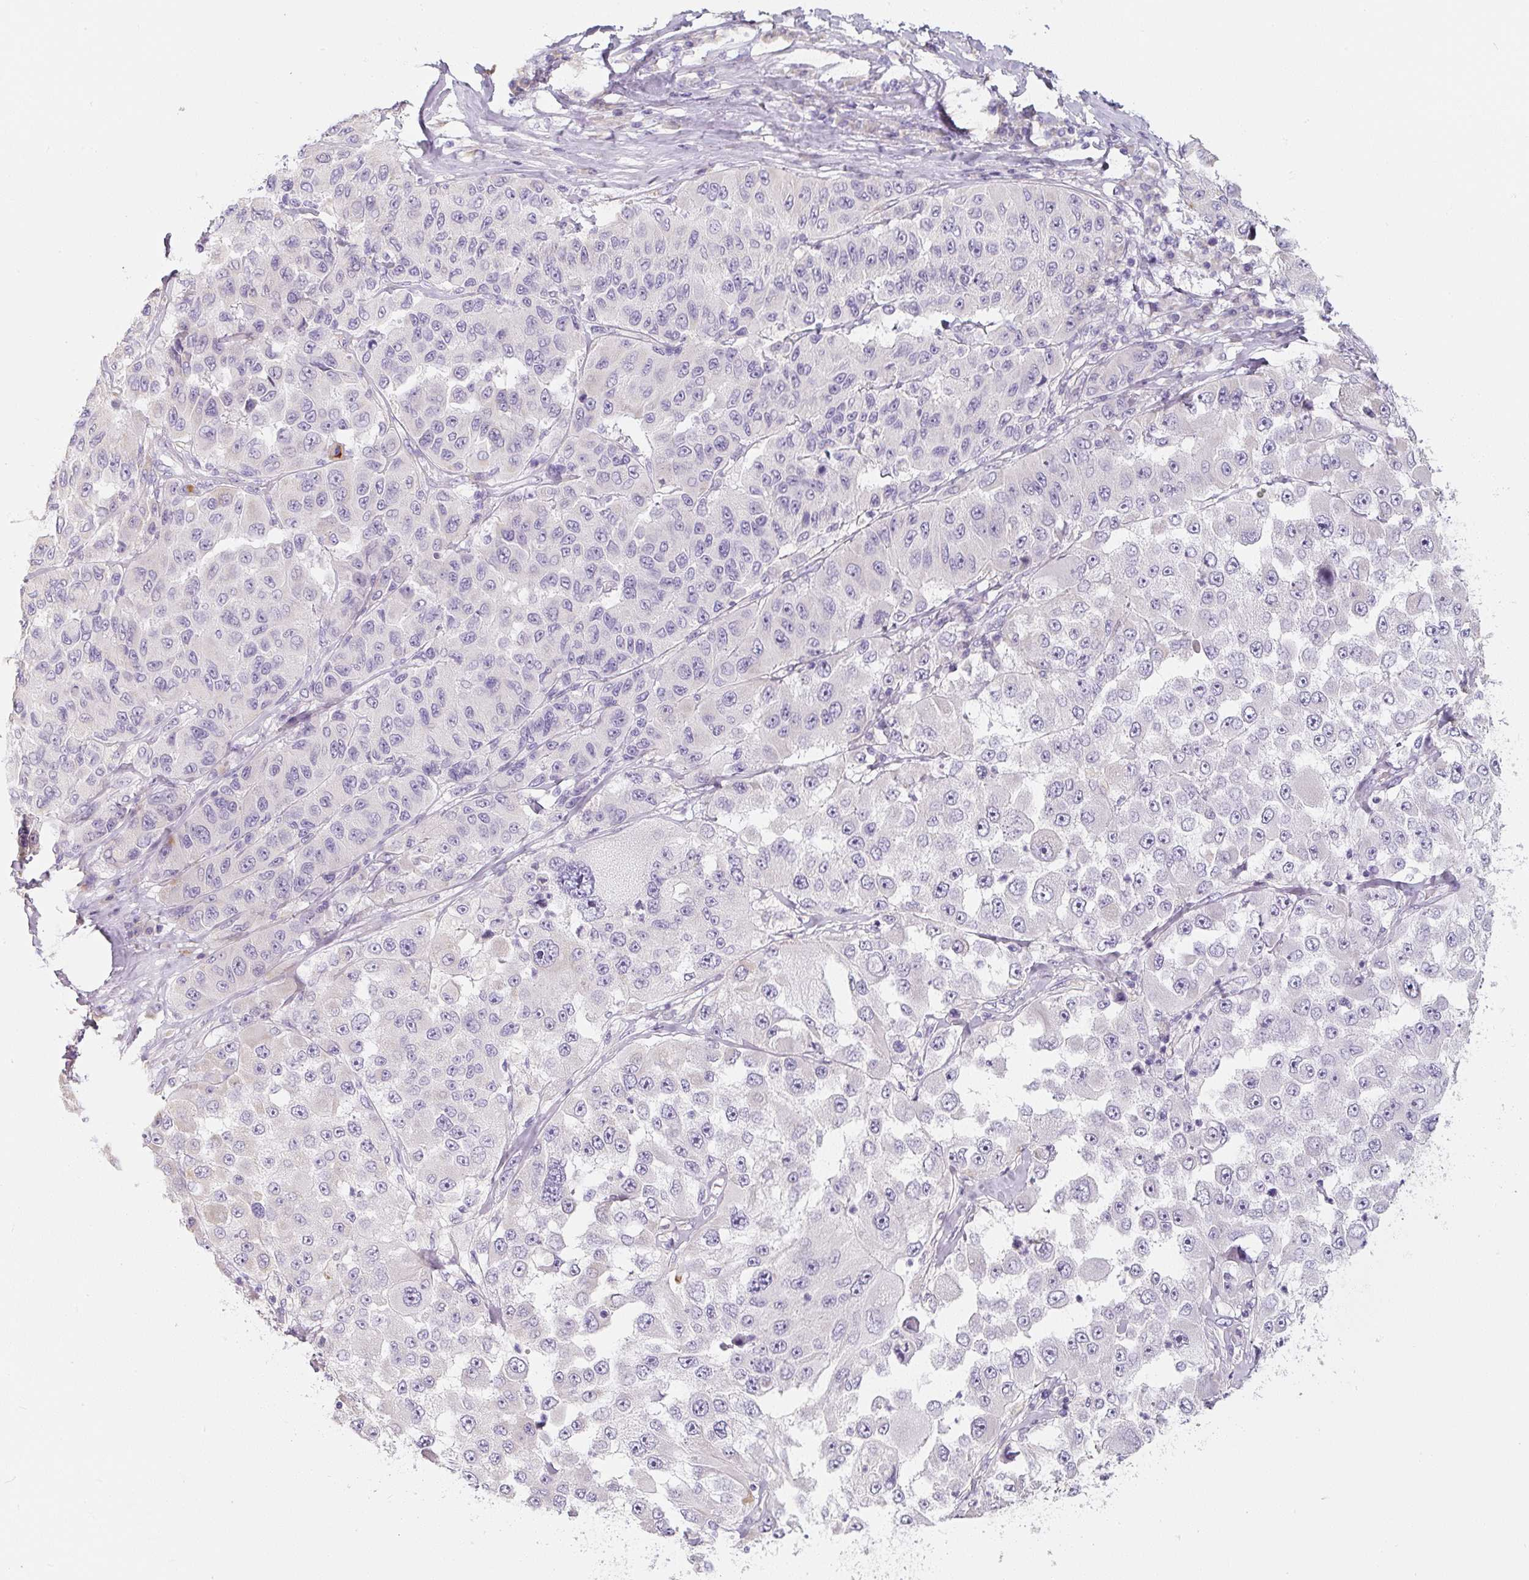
{"staining": {"intensity": "negative", "quantity": "none", "location": "none"}, "tissue": "melanoma", "cell_type": "Tumor cells", "image_type": "cancer", "snomed": [{"axis": "morphology", "description": "Malignant melanoma, Metastatic site"}, {"axis": "topography", "description": "Lymph node"}], "caption": "Malignant melanoma (metastatic site) stained for a protein using IHC reveals no positivity tumor cells.", "gene": "PWWP3B", "patient": {"sex": "male", "age": 62}}